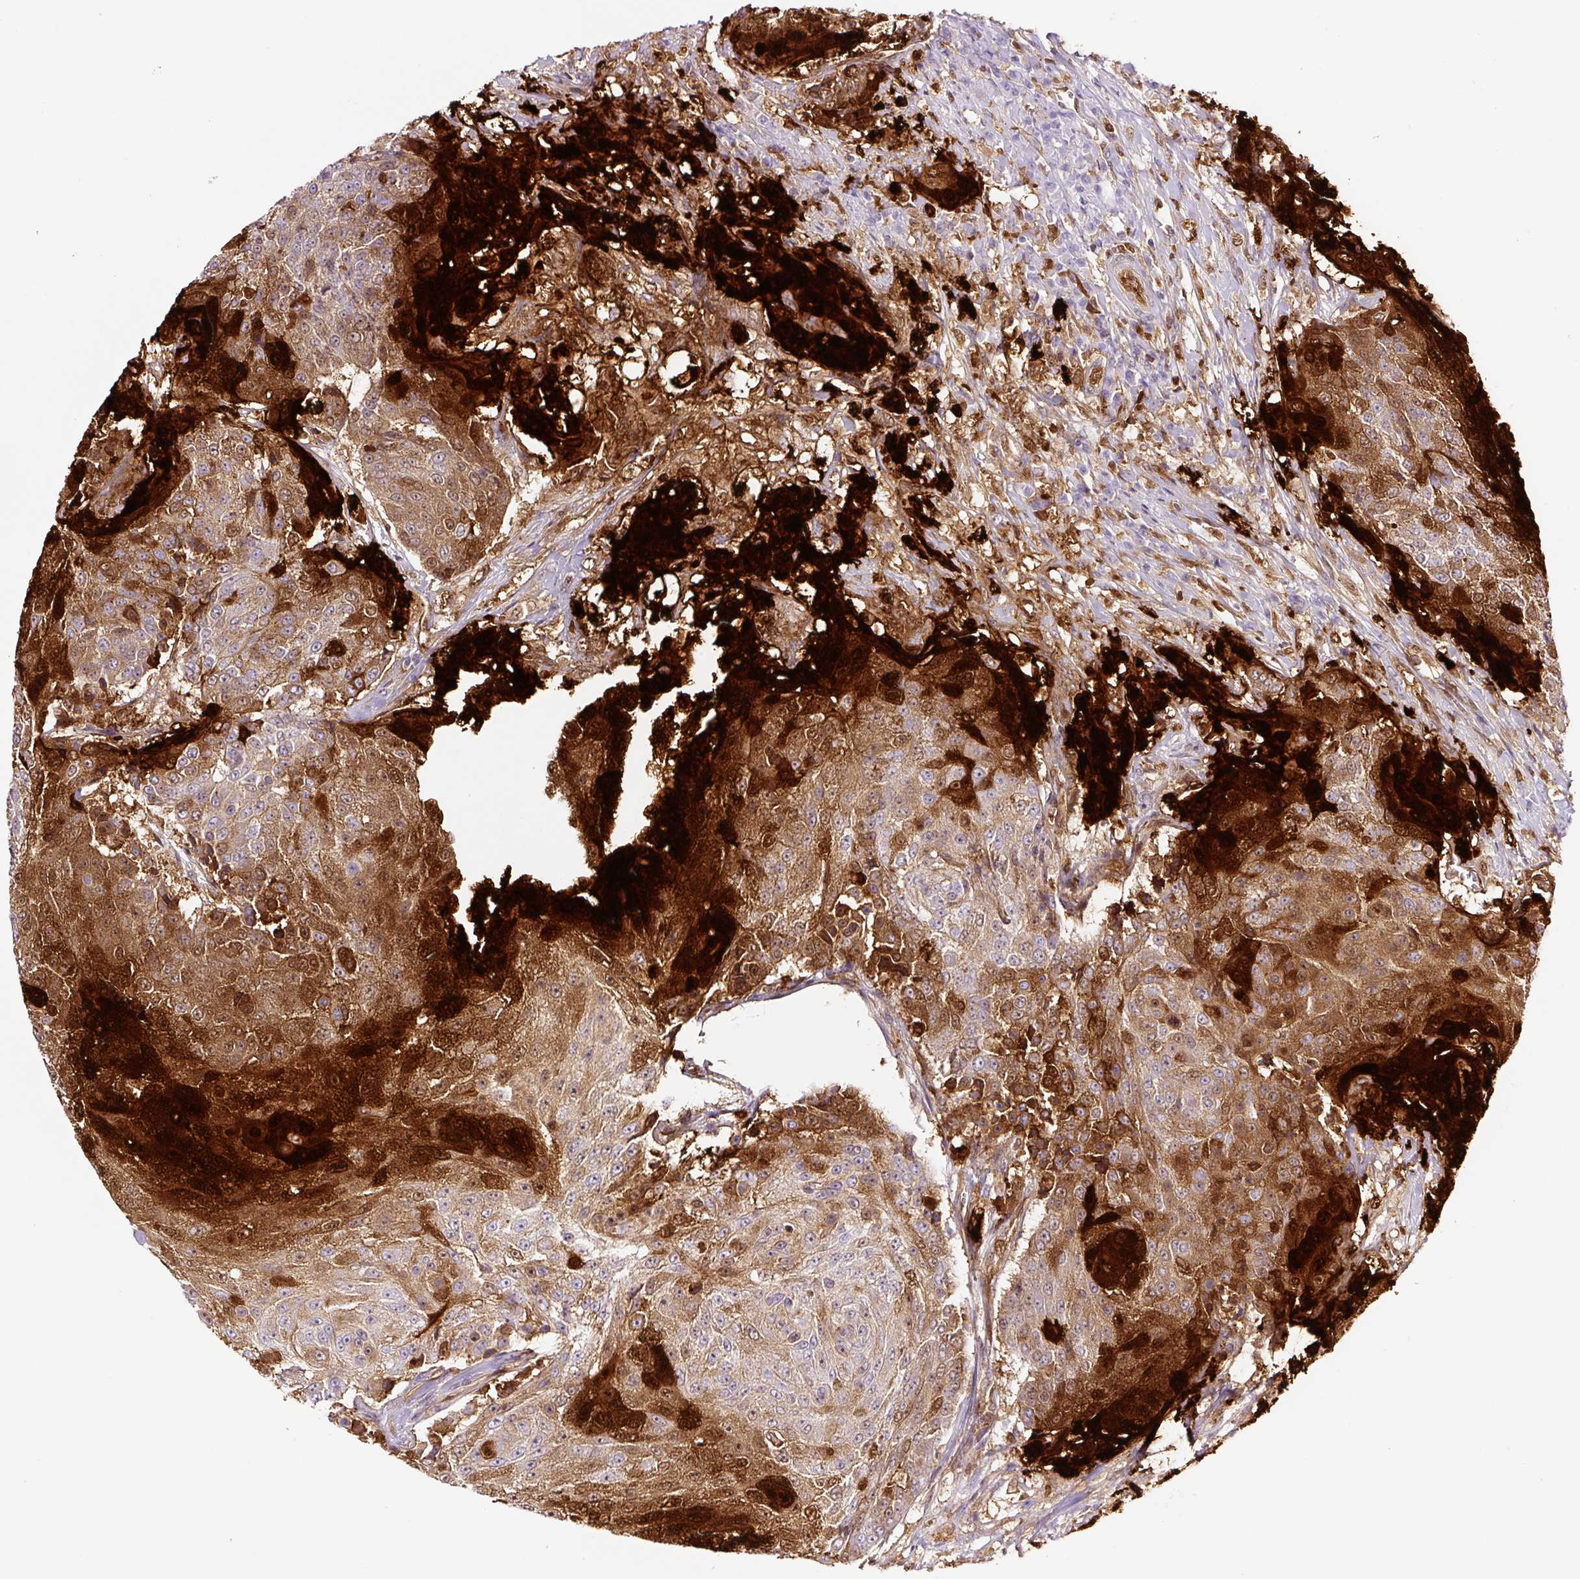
{"staining": {"intensity": "moderate", "quantity": "25%-75%", "location": "cytoplasmic/membranous,nuclear"}, "tissue": "urothelial cancer", "cell_type": "Tumor cells", "image_type": "cancer", "snomed": [{"axis": "morphology", "description": "Urothelial carcinoma, High grade"}, {"axis": "topography", "description": "Urinary bladder"}], "caption": "Immunohistochemistry histopathology image of neoplastic tissue: human urothelial cancer stained using immunohistochemistry (IHC) displays medium levels of moderate protein expression localized specifically in the cytoplasmic/membranous and nuclear of tumor cells, appearing as a cytoplasmic/membranous and nuclear brown color.", "gene": "ANXA1", "patient": {"sex": "female", "age": 63}}